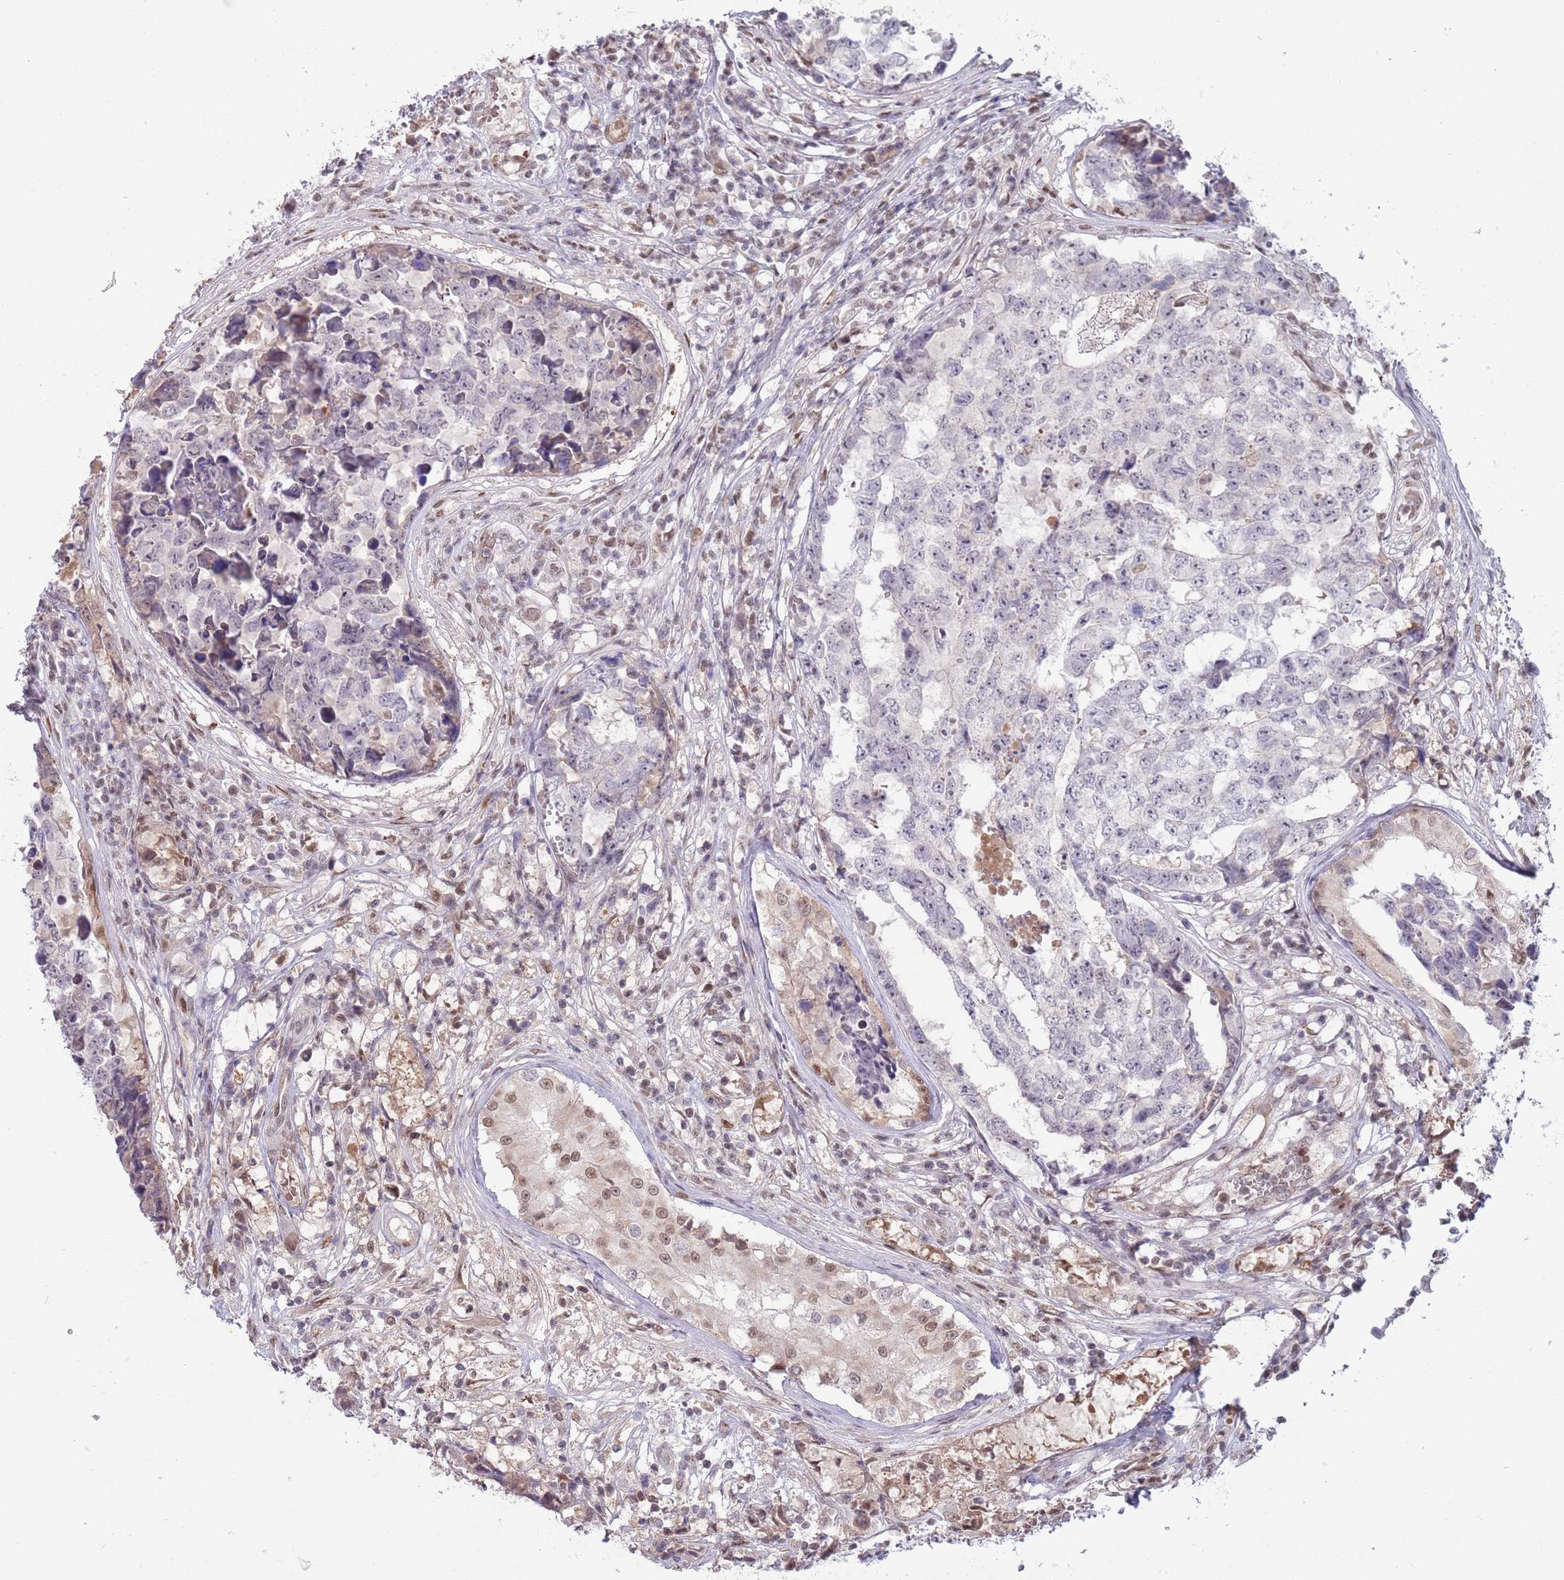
{"staining": {"intensity": "negative", "quantity": "none", "location": "none"}, "tissue": "testis cancer", "cell_type": "Tumor cells", "image_type": "cancer", "snomed": [{"axis": "morphology", "description": "Carcinoma, Embryonal, NOS"}, {"axis": "topography", "description": "Testis"}], "caption": "An image of human testis cancer (embryonal carcinoma) is negative for staining in tumor cells.", "gene": "ZBTB7A", "patient": {"sex": "male", "age": 25}}